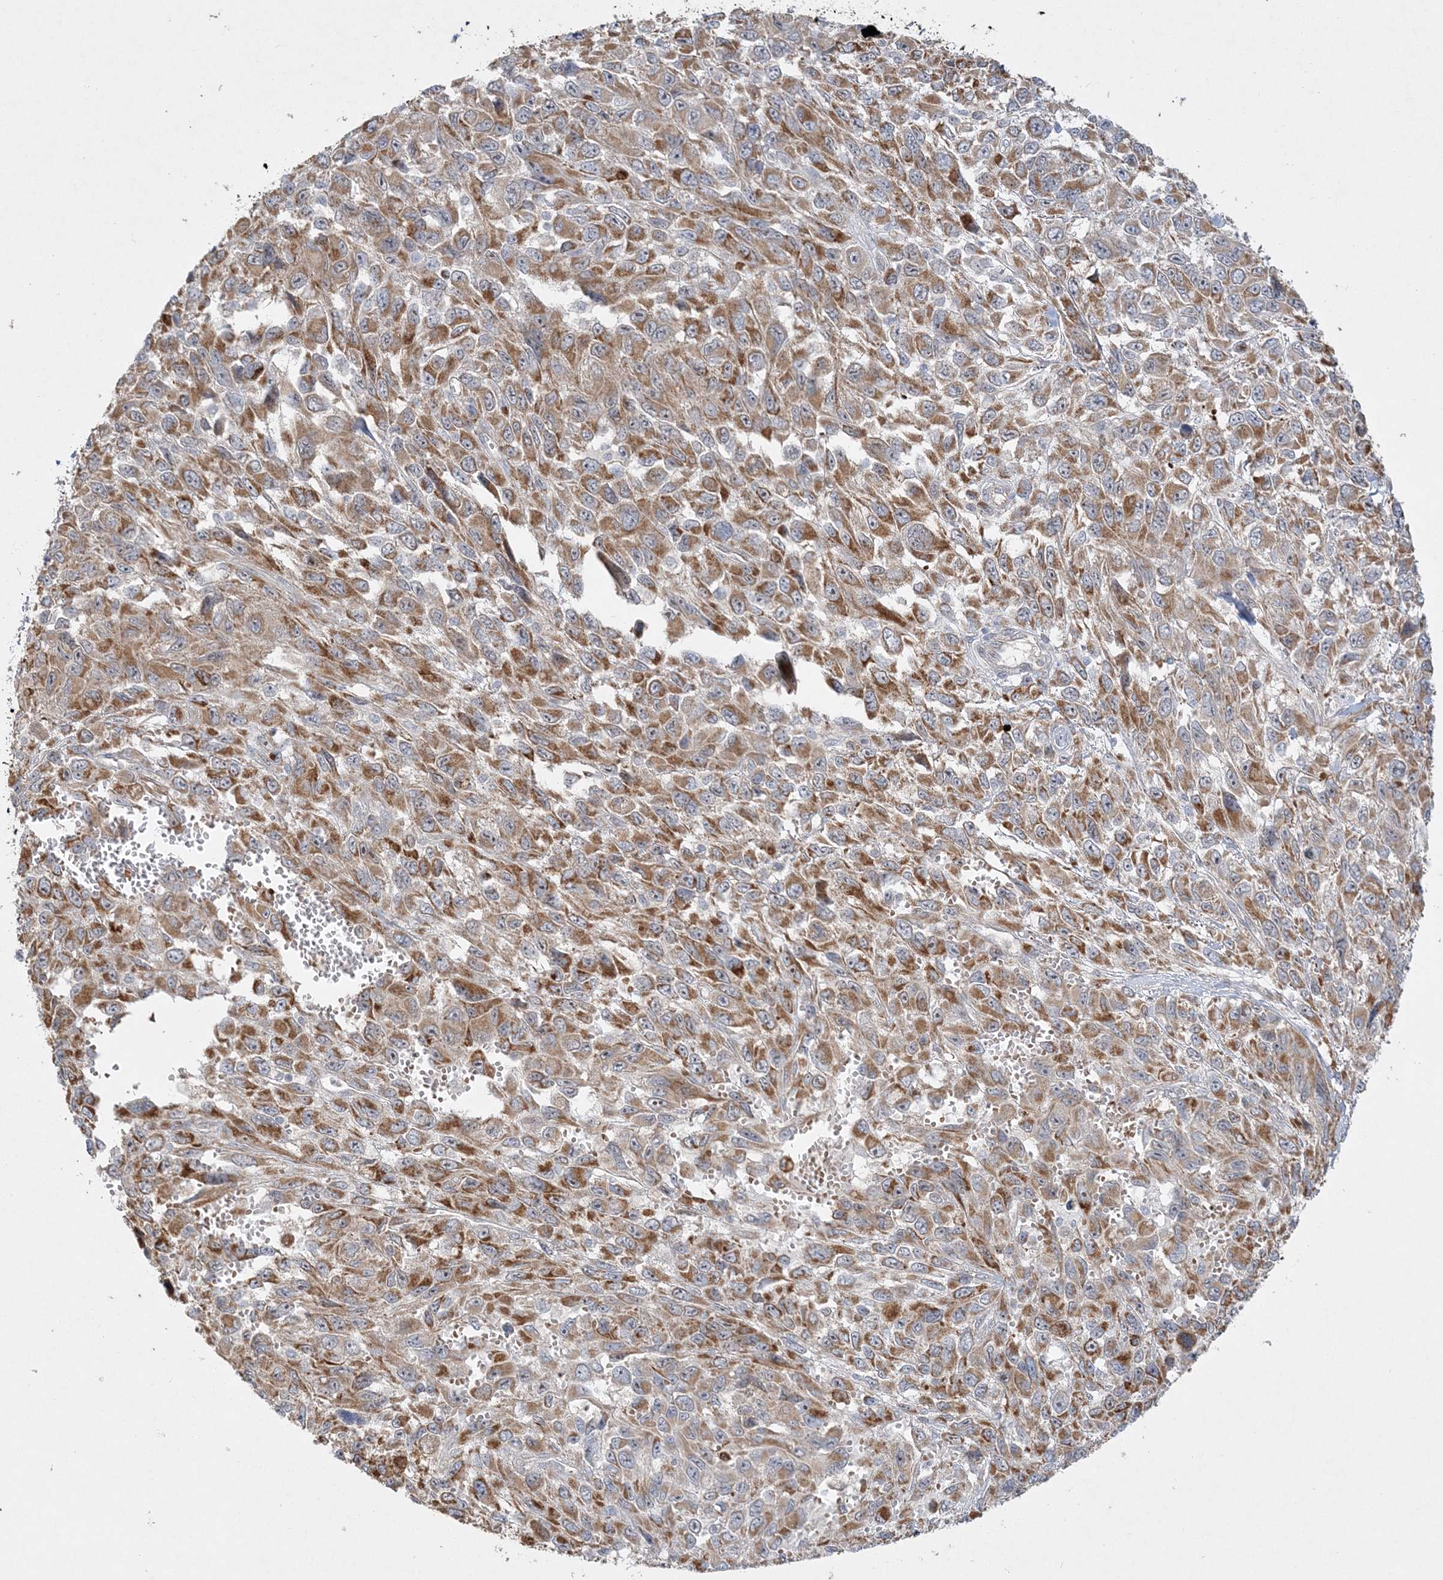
{"staining": {"intensity": "moderate", "quantity": ">75%", "location": "cytoplasmic/membranous"}, "tissue": "melanoma", "cell_type": "Tumor cells", "image_type": "cancer", "snomed": [{"axis": "morphology", "description": "Malignant melanoma, NOS"}, {"axis": "topography", "description": "Skin"}], "caption": "Human malignant melanoma stained with a brown dye displays moderate cytoplasmic/membranous positive positivity in about >75% of tumor cells.", "gene": "INPP1", "patient": {"sex": "female", "age": 96}}